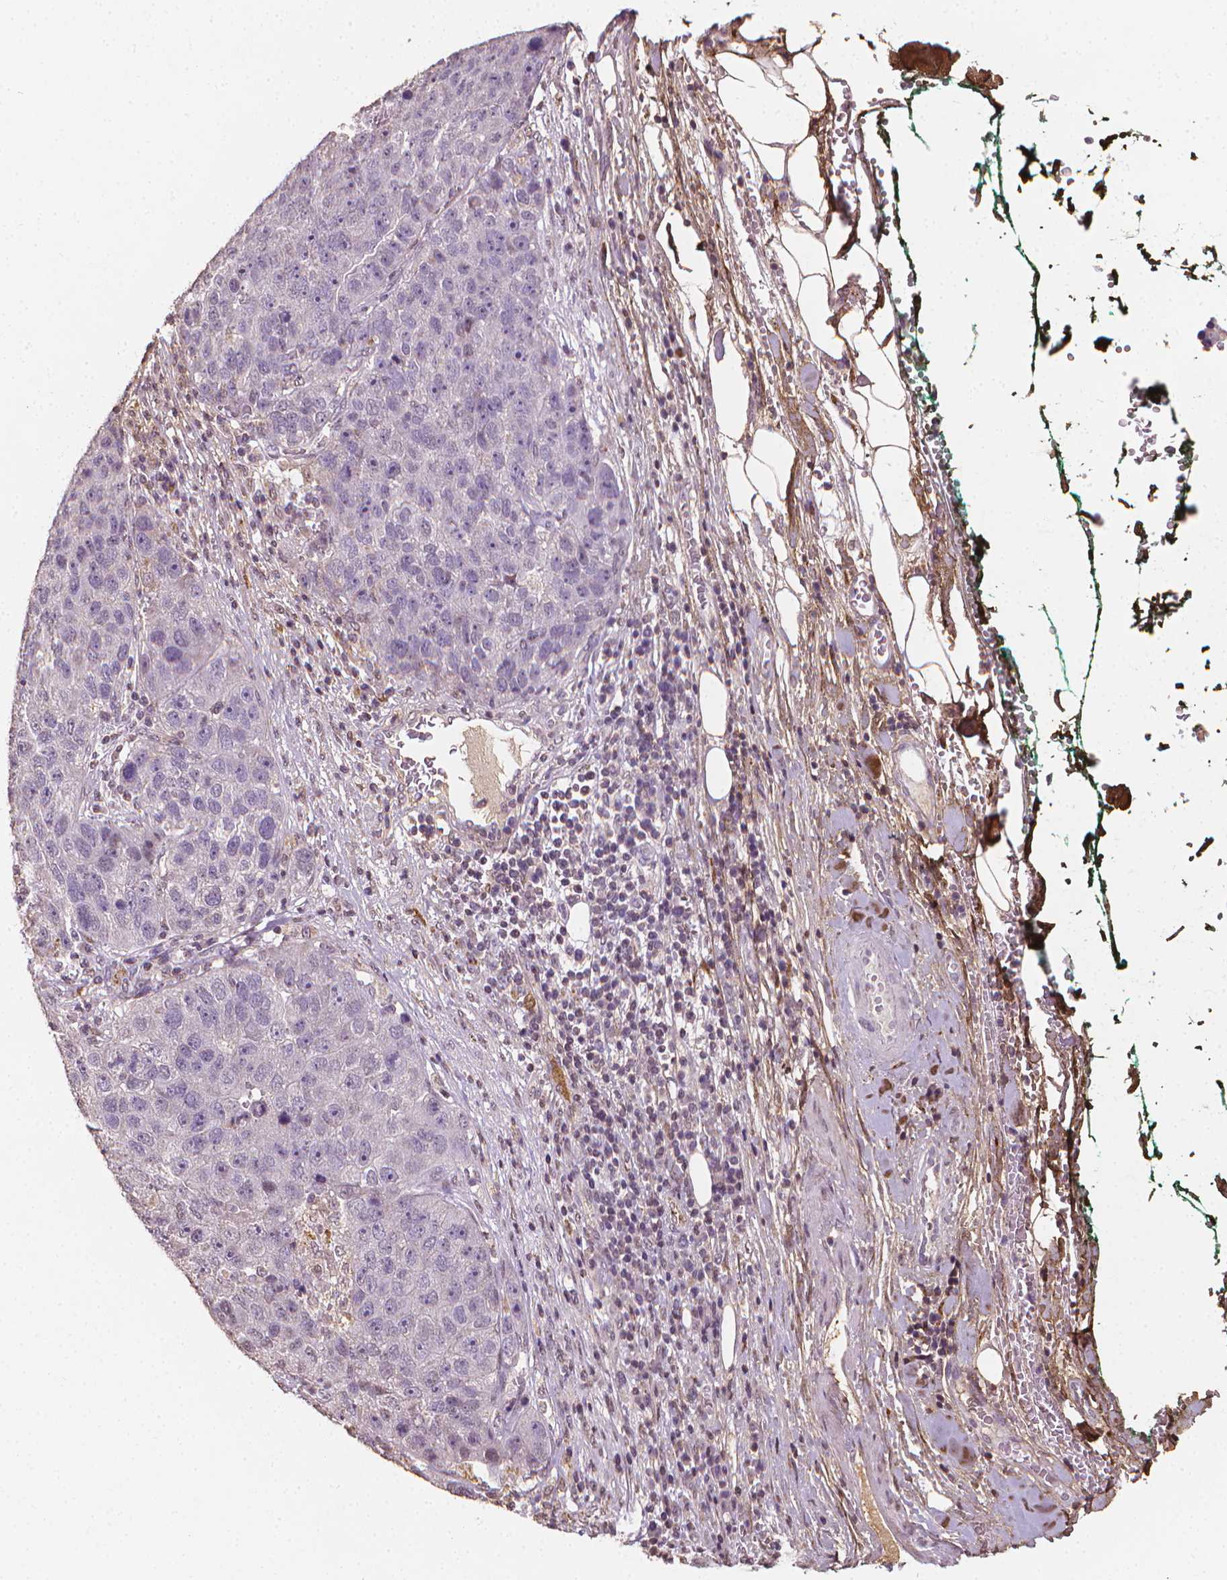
{"staining": {"intensity": "negative", "quantity": "none", "location": "none"}, "tissue": "pancreatic cancer", "cell_type": "Tumor cells", "image_type": "cancer", "snomed": [{"axis": "morphology", "description": "Adenocarcinoma, NOS"}, {"axis": "topography", "description": "Pancreas"}], "caption": "Tumor cells show no significant protein expression in pancreatic cancer (adenocarcinoma).", "gene": "DCN", "patient": {"sex": "female", "age": 61}}